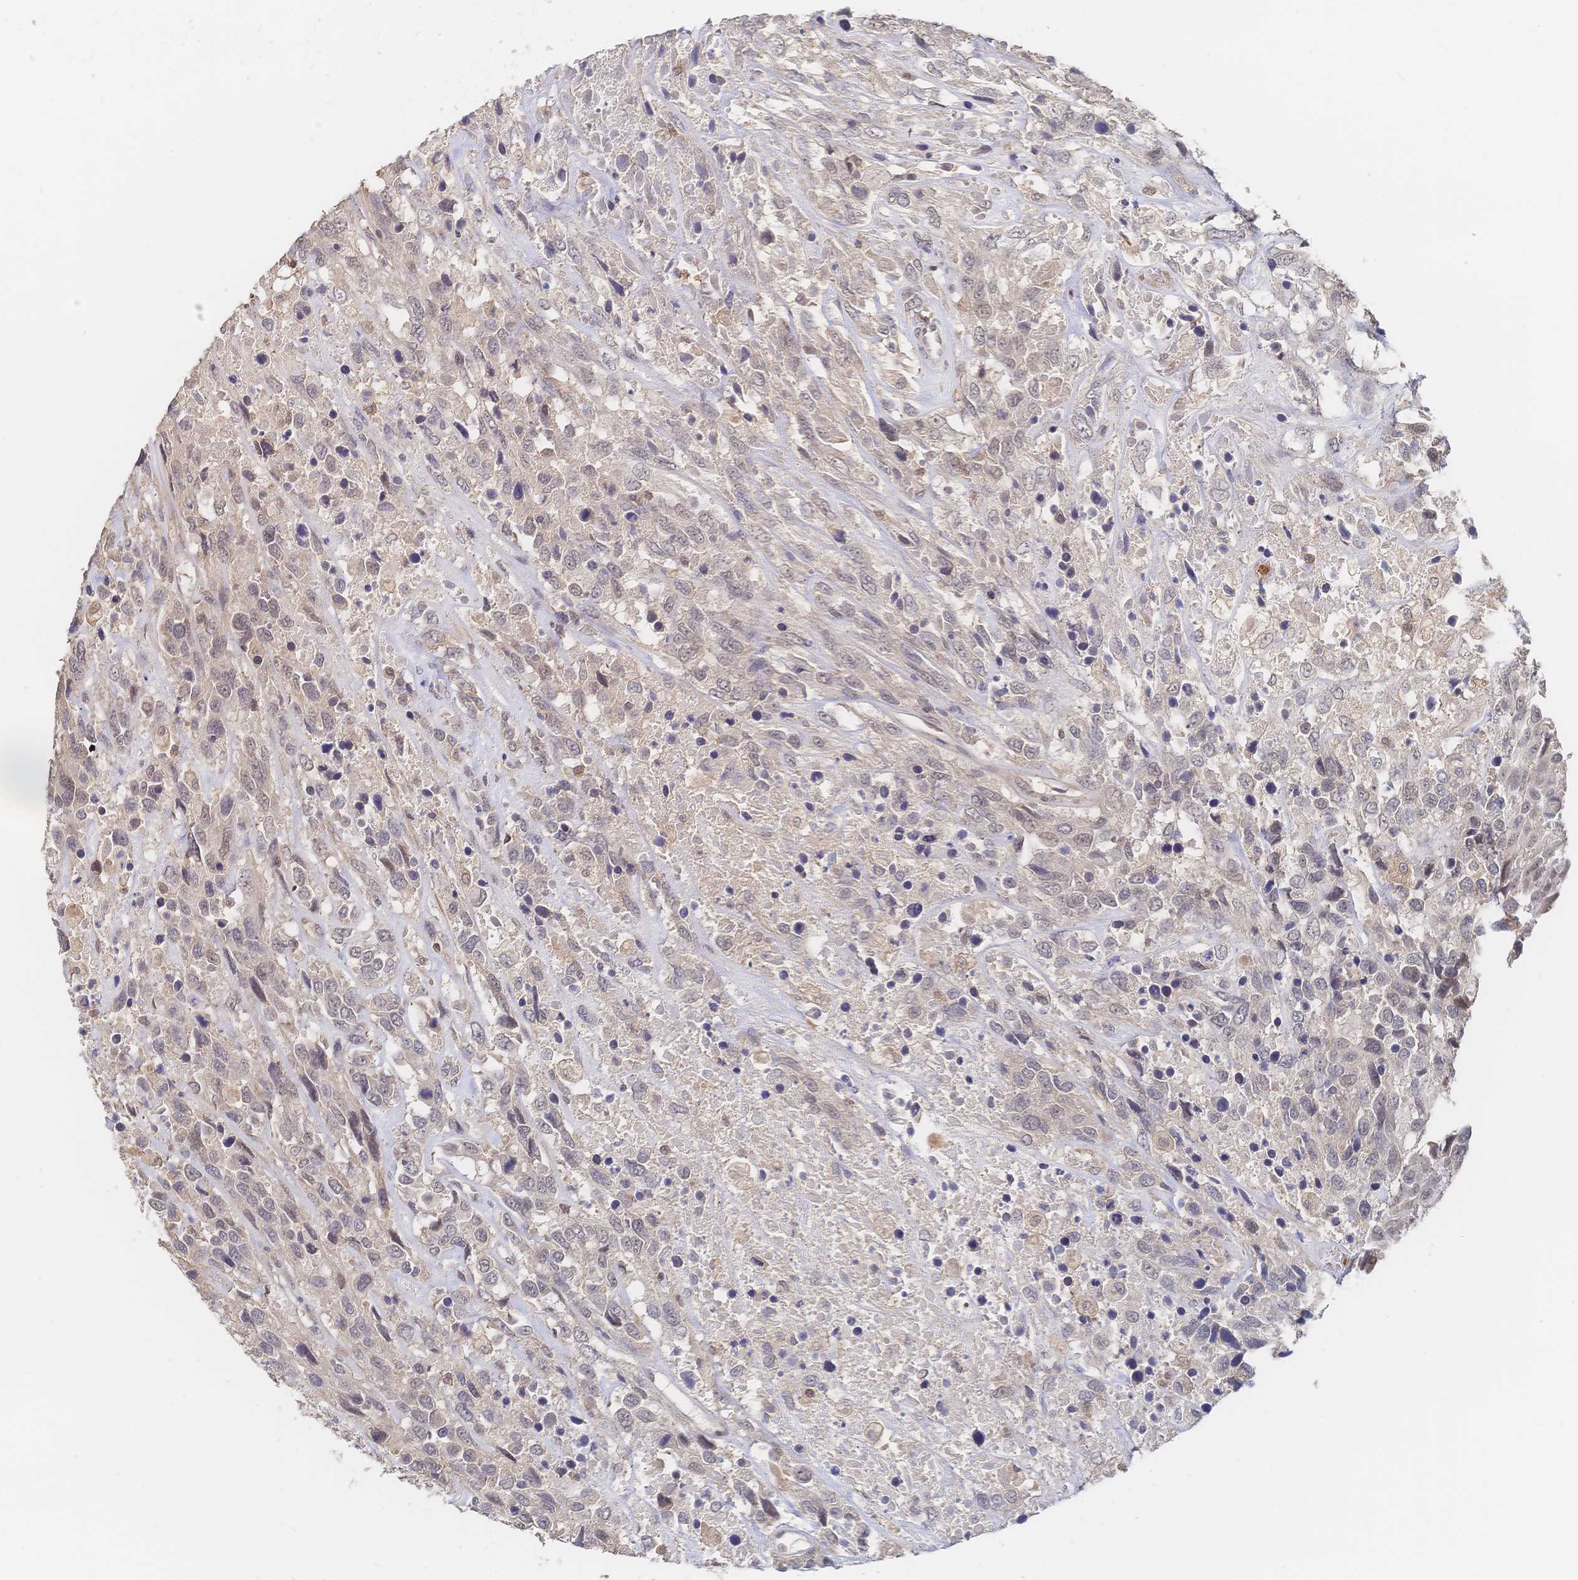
{"staining": {"intensity": "negative", "quantity": "none", "location": "none"}, "tissue": "urothelial cancer", "cell_type": "Tumor cells", "image_type": "cancer", "snomed": [{"axis": "morphology", "description": "Urothelial carcinoma, High grade"}, {"axis": "topography", "description": "Urinary bladder"}], "caption": "Immunohistochemistry (IHC) of urothelial cancer exhibits no staining in tumor cells.", "gene": "LRP5", "patient": {"sex": "female", "age": 70}}